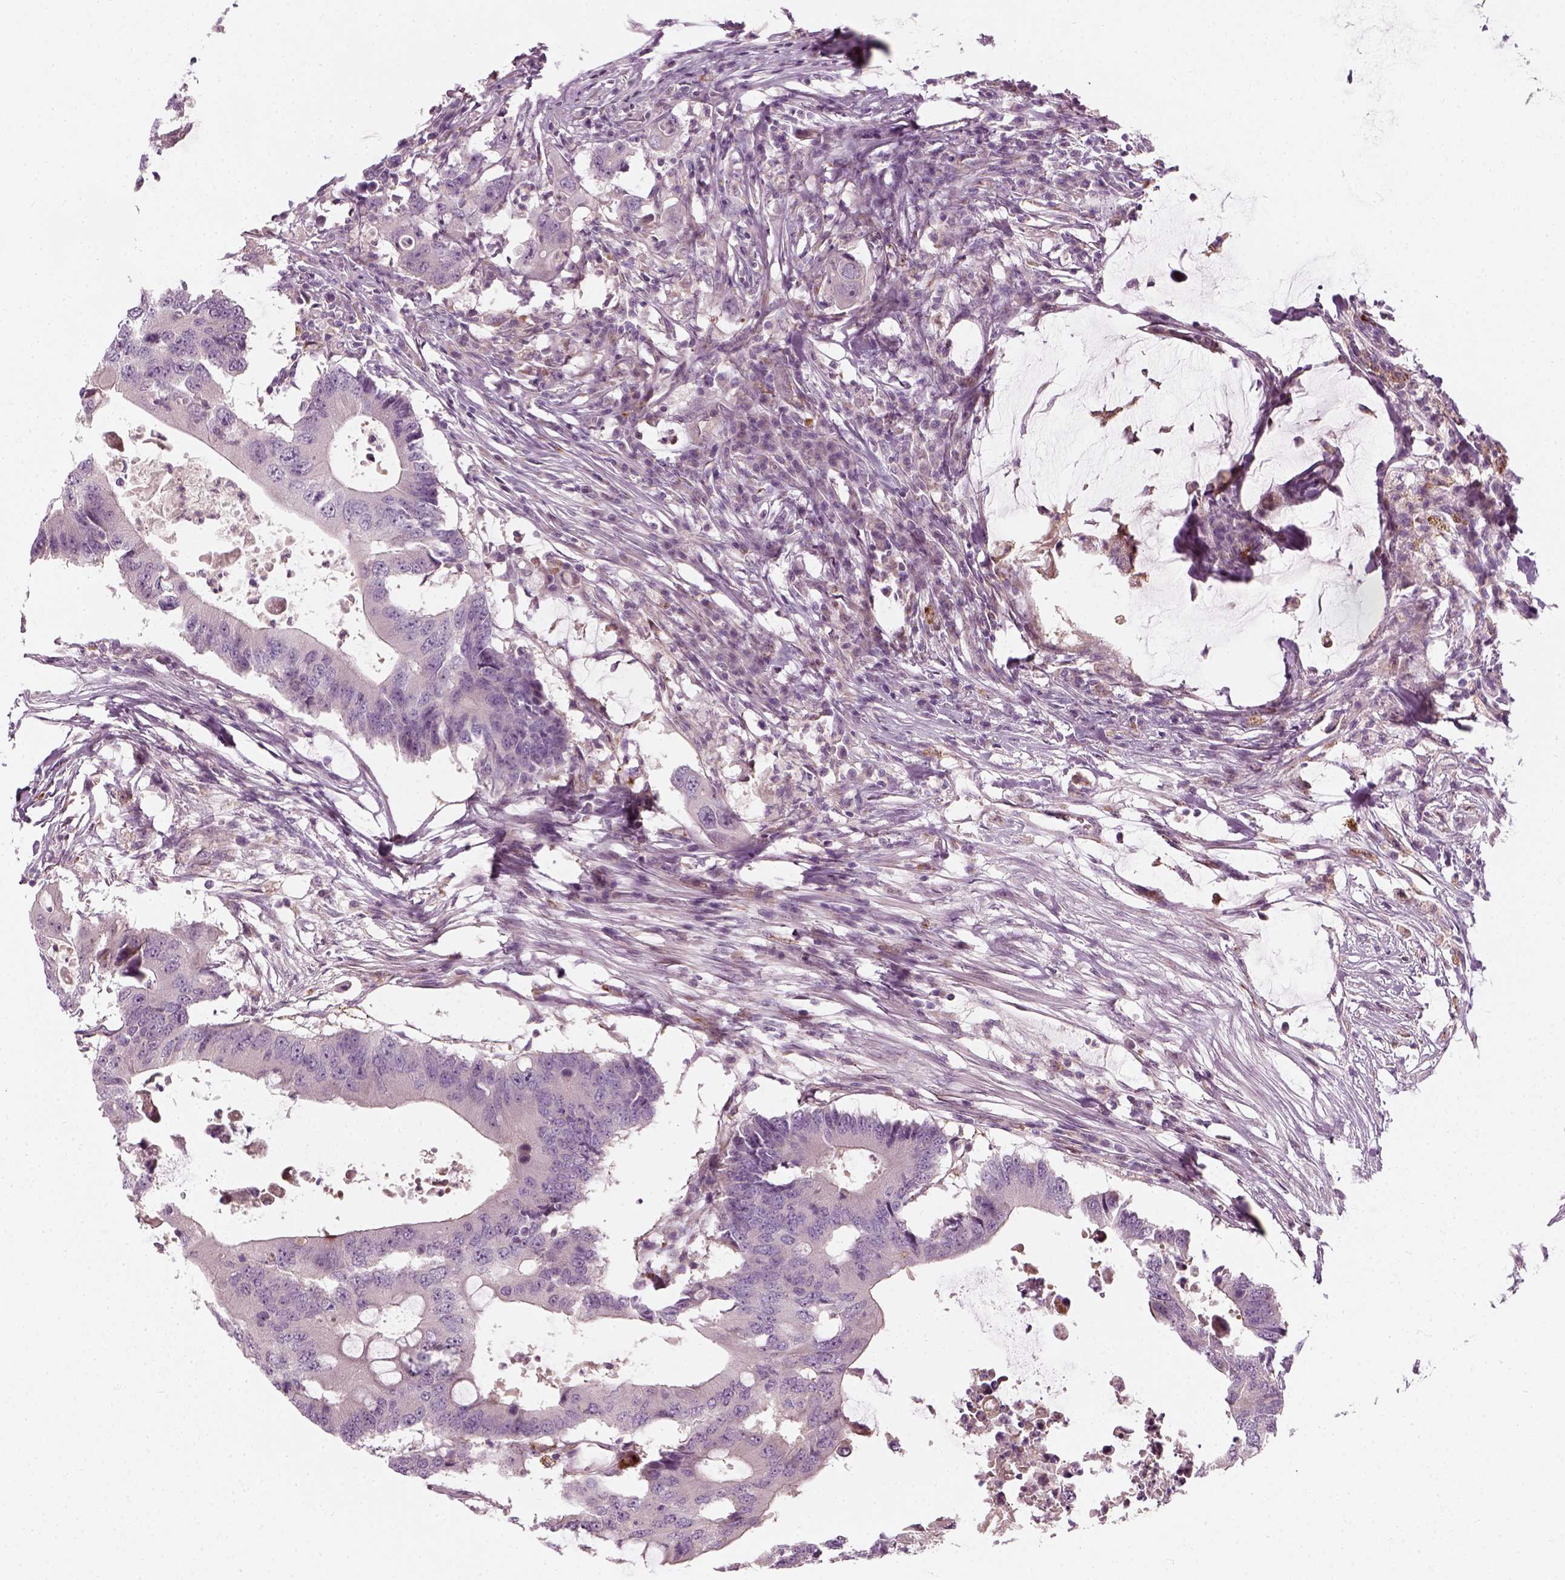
{"staining": {"intensity": "negative", "quantity": "none", "location": "none"}, "tissue": "colorectal cancer", "cell_type": "Tumor cells", "image_type": "cancer", "snomed": [{"axis": "morphology", "description": "Adenocarcinoma, NOS"}, {"axis": "topography", "description": "Colon"}], "caption": "Protein analysis of colorectal cancer (adenocarcinoma) reveals no significant staining in tumor cells. (Stains: DAB immunohistochemistry (IHC) with hematoxylin counter stain, Microscopy: brightfield microscopy at high magnification).", "gene": "DNASE1L1", "patient": {"sex": "male", "age": 71}}